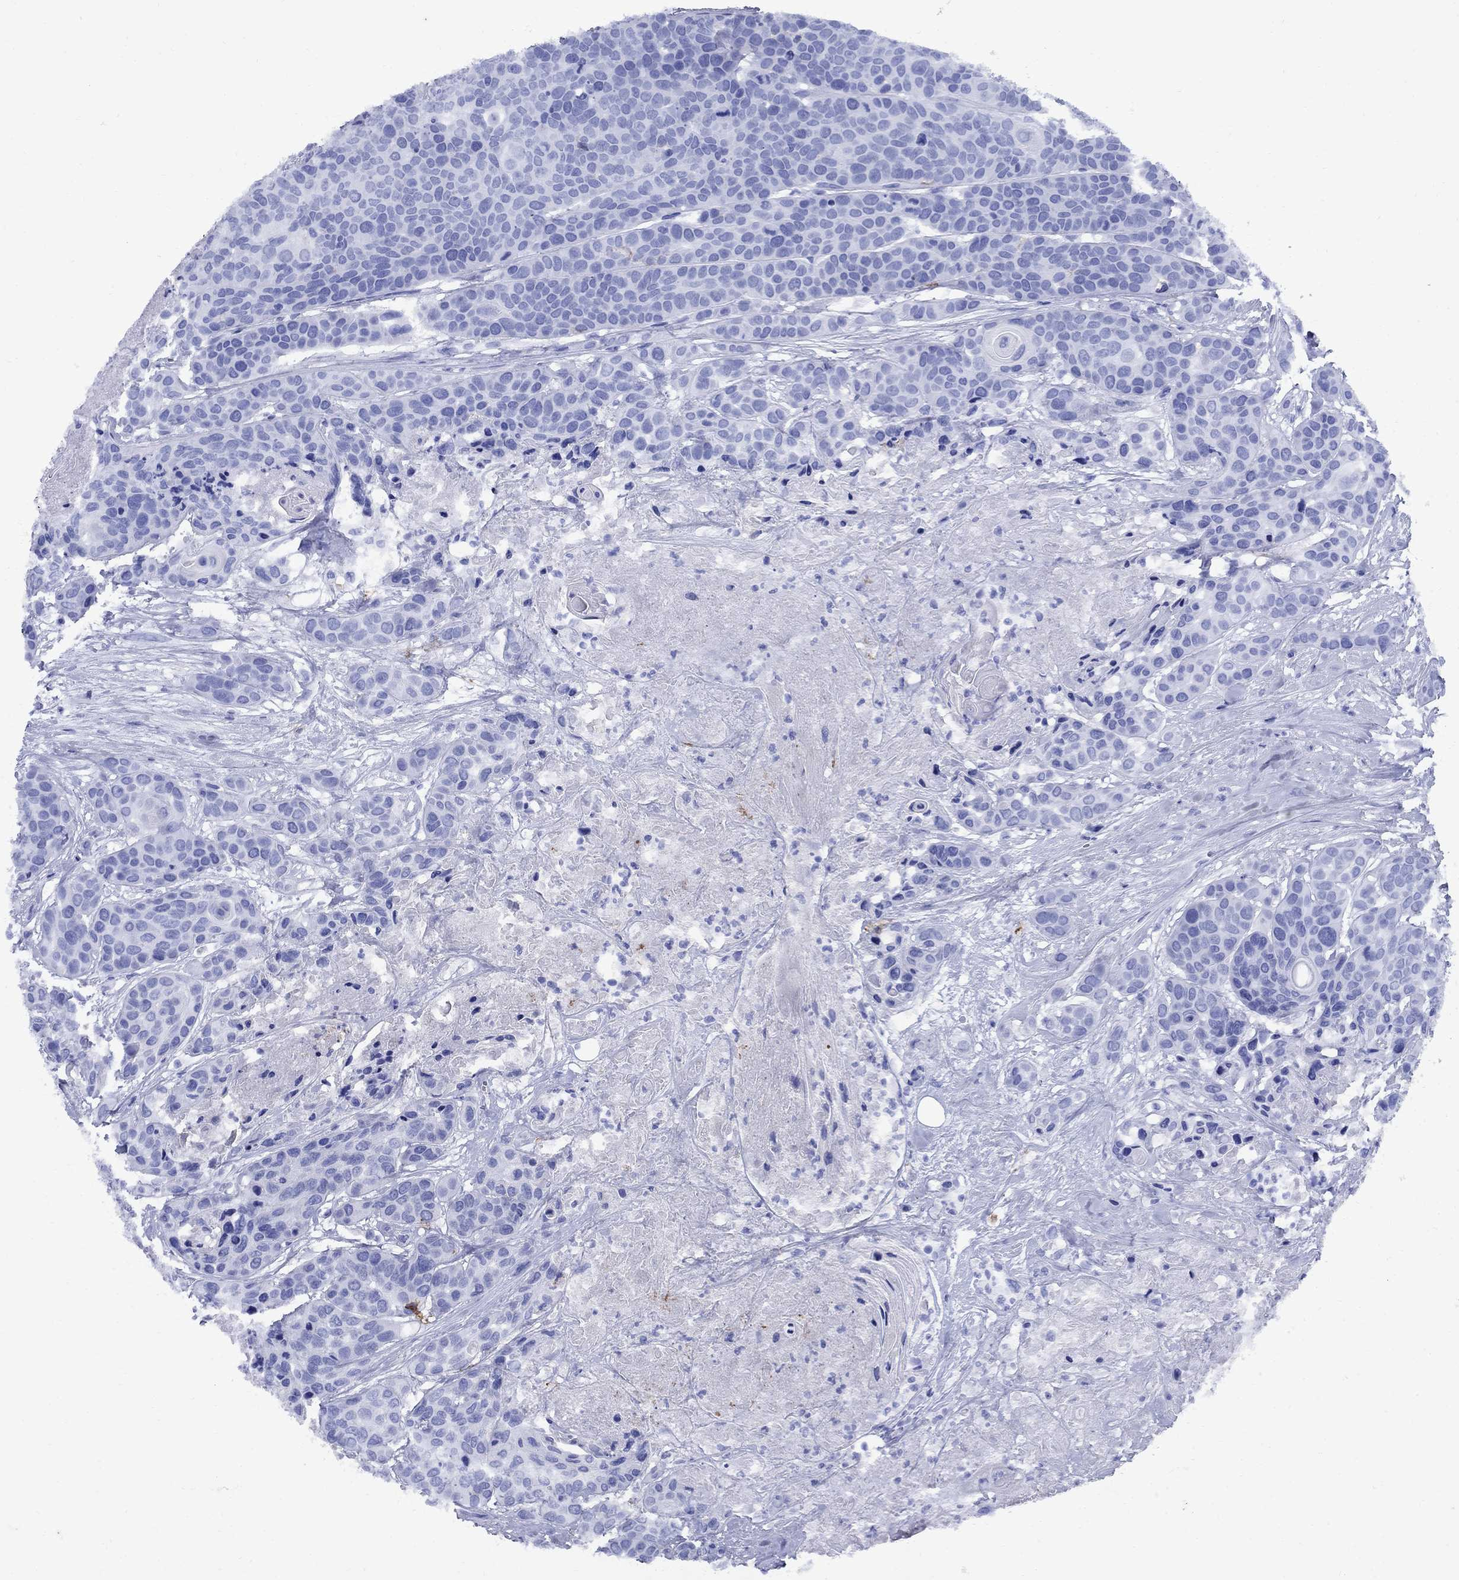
{"staining": {"intensity": "negative", "quantity": "none", "location": "none"}, "tissue": "head and neck cancer", "cell_type": "Tumor cells", "image_type": "cancer", "snomed": [{"axis": "morphology", "description": "Squamous cell carcinoma, NOS"}, {"axis": "topography", "description": "Oral tissue"}, {"axis": "topography", "description": "Head-Neck"}], "caption": "Tumor cells show no significant positivity in head and neck cancer (squamous cell carcinoma).", "gene": "CD1A", "patient": {"sex": "male", "age": 56}}